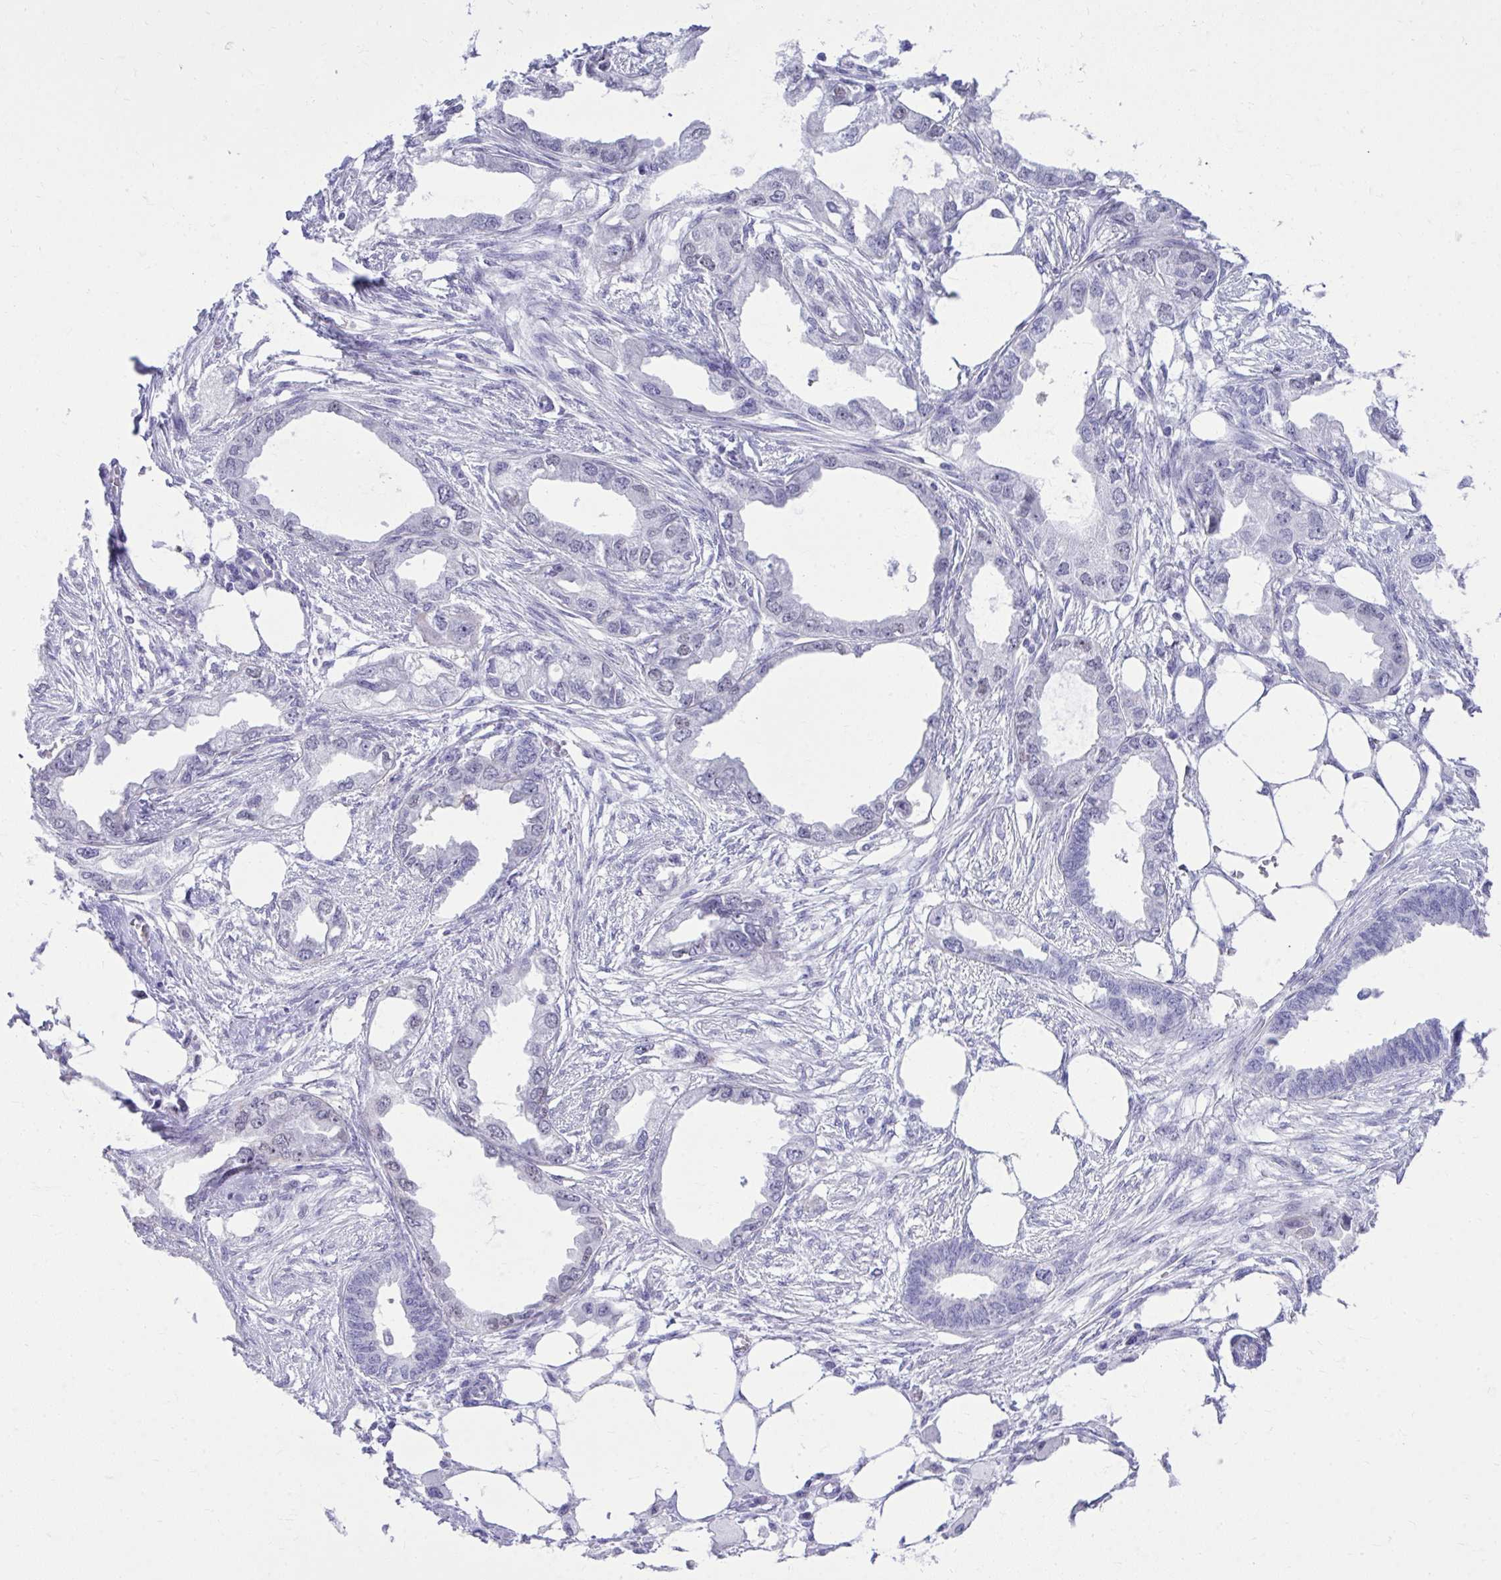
{"staining": {"intensity": "weak", "quantity": "<25%", "location": "nuclear"}, "tissue": "endometrial cancer", "cell_type": "Tumor cells", "image_type": "cancer", "snomed": [{"axis": "morphology", "description": "Adenocarcinoma, NOS"}, {"axis": "morphology", "description": "Adenocarcinoma, metastatic, NOS"}, {"axis": "topography", "description": "Adipose tissue"}, {"axis": "topography", "description": "Endometrium"}], "caption": "DAB immunohistochemical staining of endometrial cancer exhibits no significant expression in tumor cells.", "gene": "RALYL", "patient": {"sex": "female", "age": 67}}